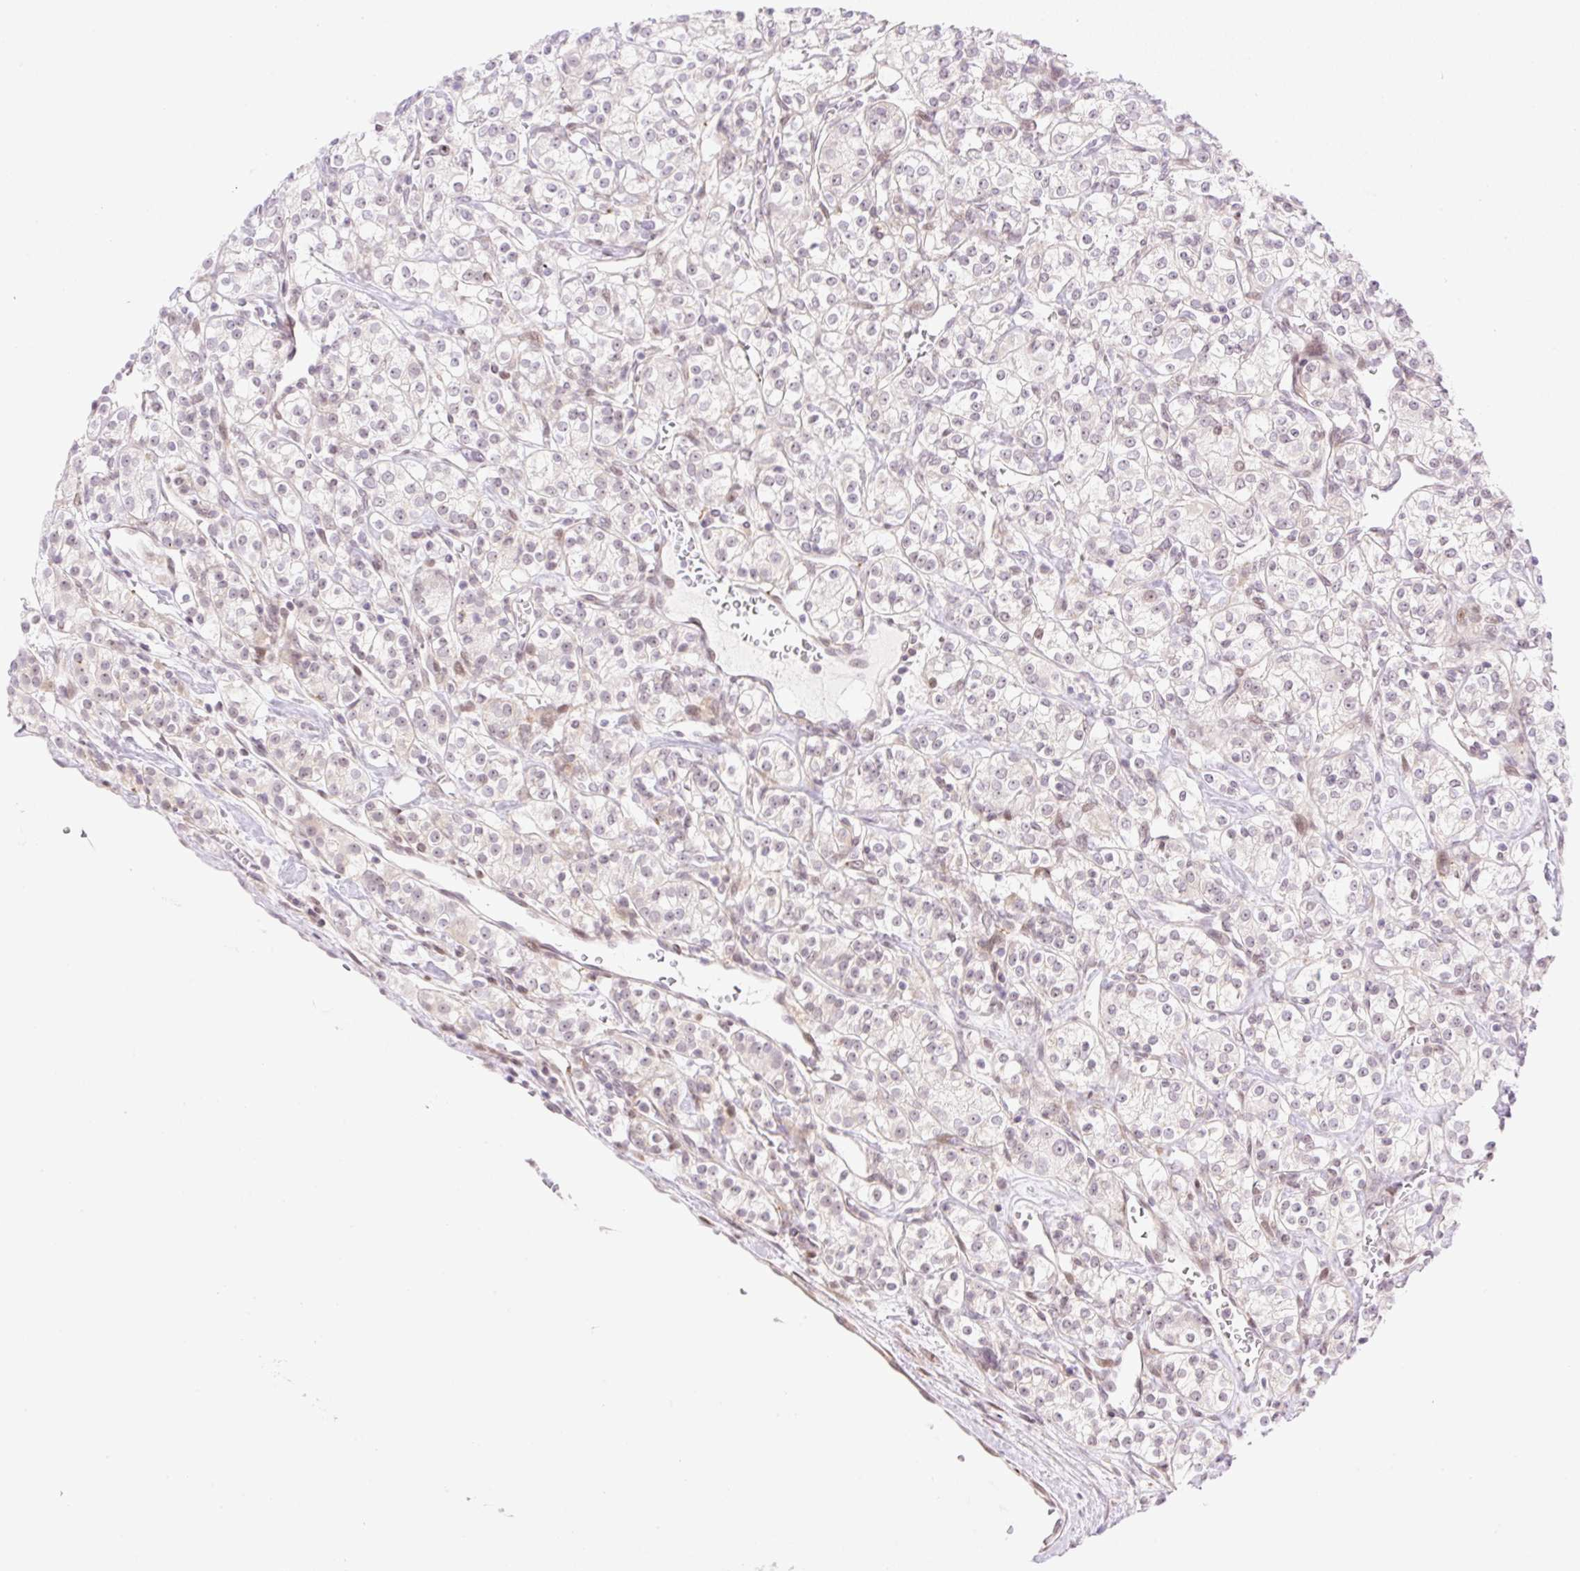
{"staining": {"intensity": "weak", "quantity": "<25%", "location": "nuclear"}, "tissue": "renal cancer", "cell_type": "Tumor cells", "image_type": "cancer", "snomed": [{"axis": "morphology", "description": "Adenocarcinoma, NOS"}, {"axis": "topography", "description": "Kidney"}], "caption": "Immunohistochemical staining of adenocarcinoma (renal) shows no significant staining in tumor cells.", "gene": "ZFP41", "patient": {"sex": "male", "age": 77}}